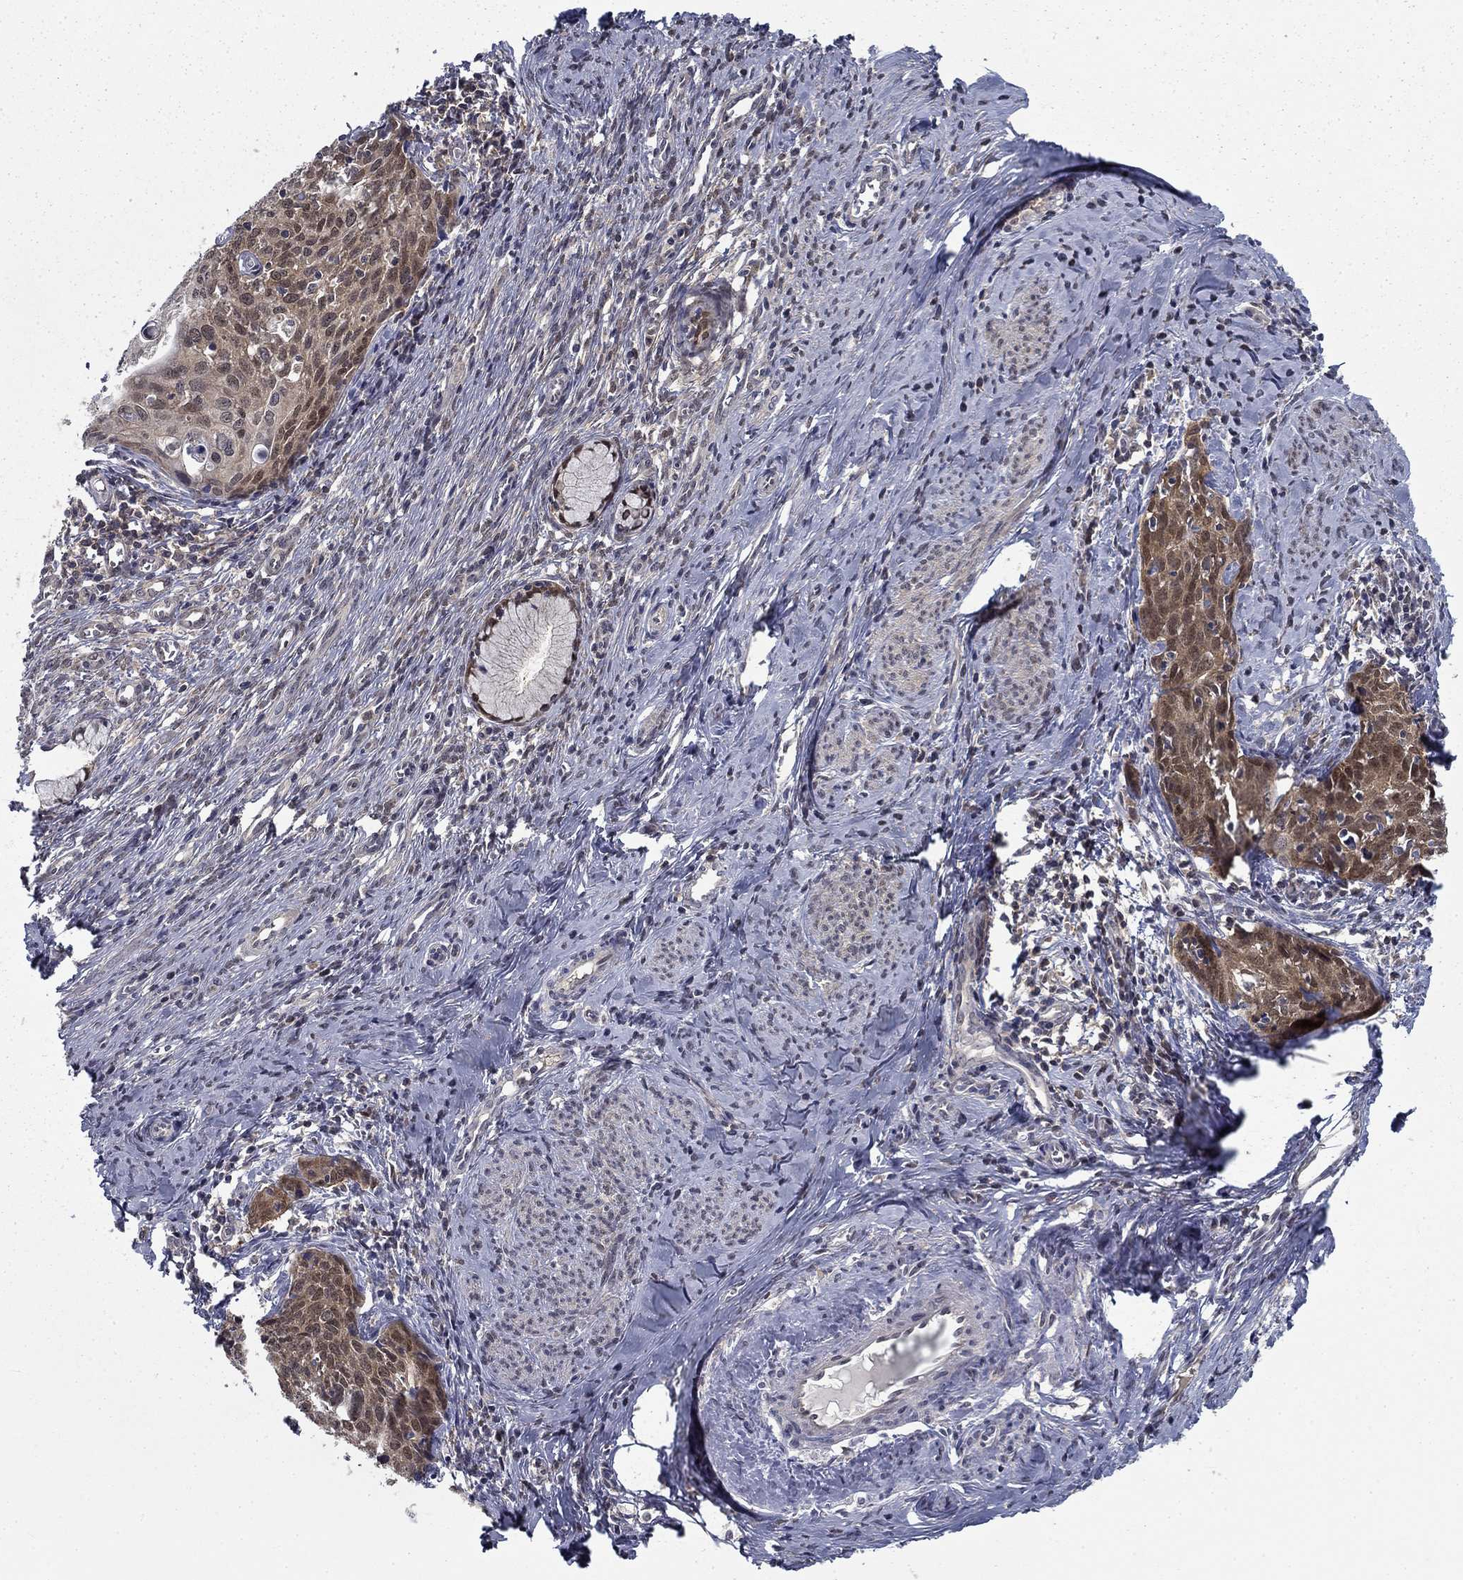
{"staining": {"intensity": "moderate", "quantity": "<25%", "location": "cytoplasmic/membranous,nuclear"}, "tissue": "cervical cancer", "cell_type": "Tumor cells", "image_type": "cancer", "snomed": [{"axis": "morphology", "description": "Squamous cell carcinoma, NOS"}, {"axis": "topography", "description": "Cervix"}], "caption": "A brown stain highlights moderate cytoplasmic/membranous and nuclear positivity of a protein in cervical cancer tumor cells.", "gene": "NIT2", "patient": {"sex": "female", "age": 62}}